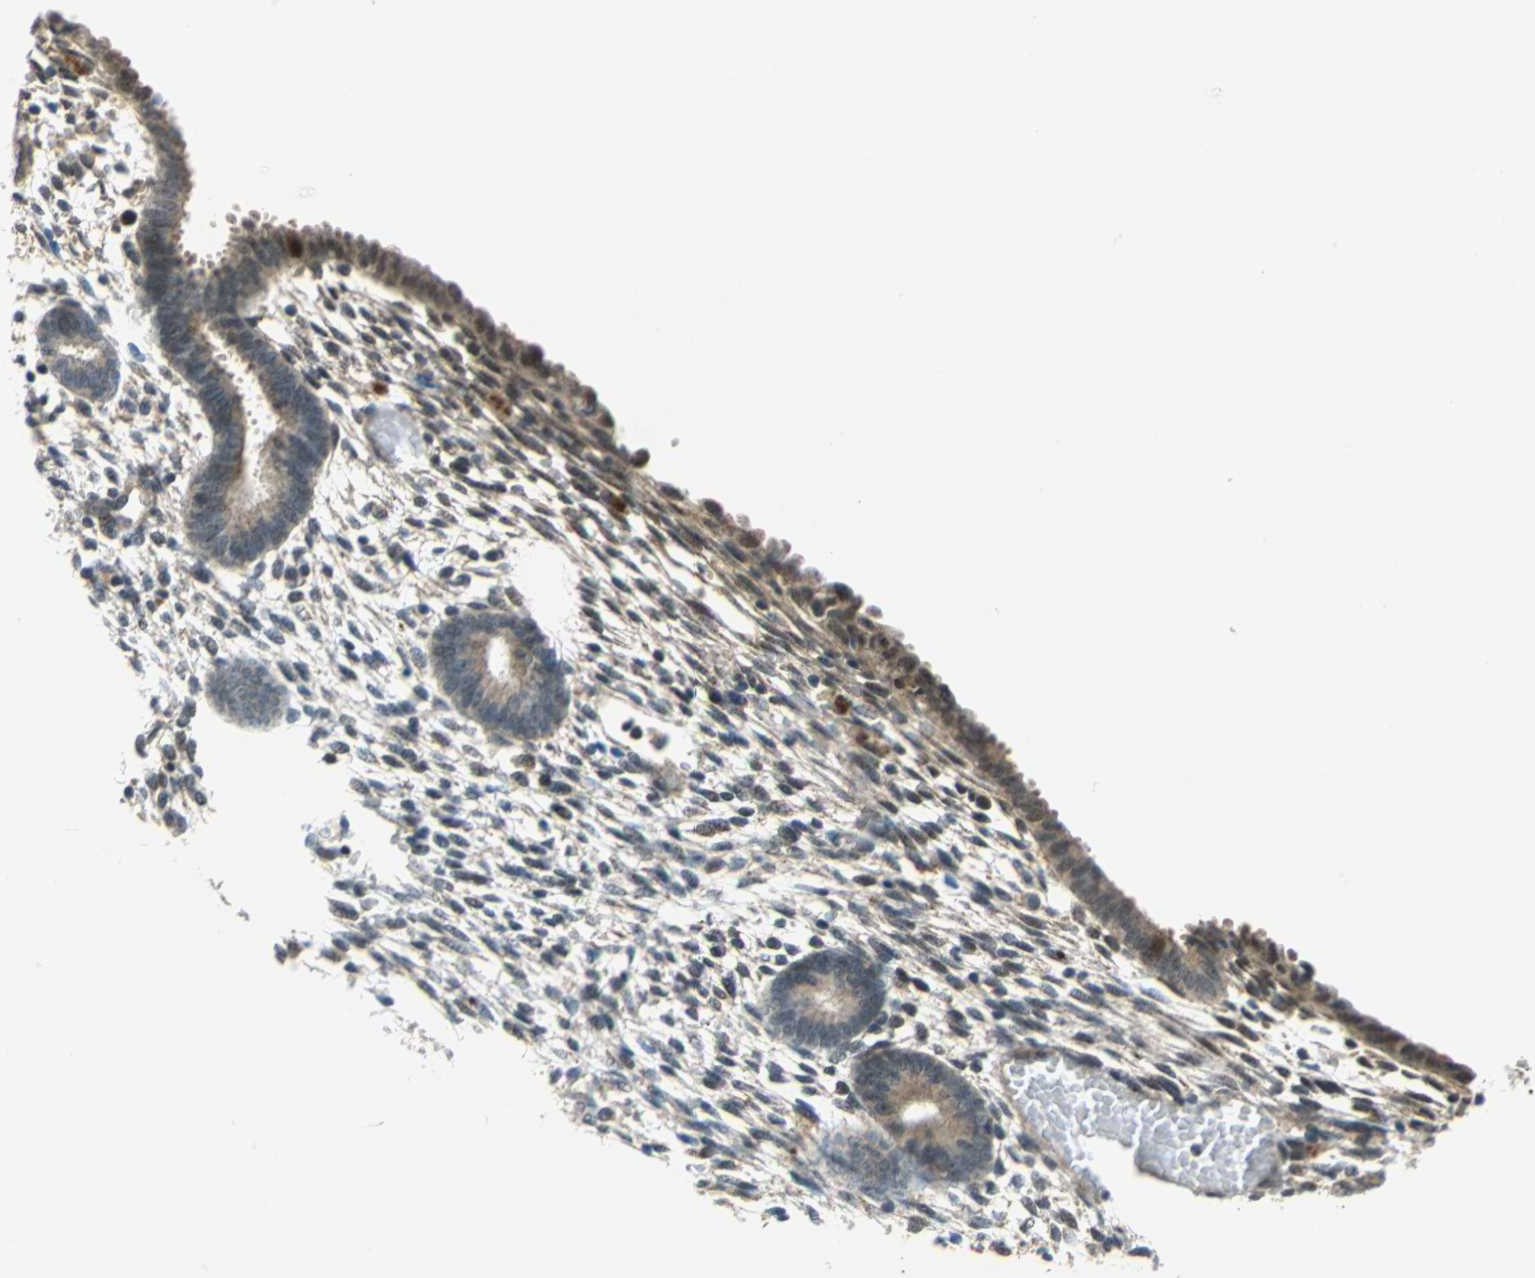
{"staining": {"intensity": "weak", "quantity": ">75%", "location": "nuclear"}, "tissue": "endometrium", "cell_type": "Cells in endometrial stroma", "image_type": "normal", "snomed": [{"axis": "morphology", "description": "Normal tissue, NOS"}, {"axis": "topography", "description": "Endometrium"}], "caption": "Endometrium was stained to show a protein in brown. There is low levels of weak nuclear positivity in about >75% of cells in endometrial stroma. Immunohistochemistry stains the protein in brown and the nuclei are stained blue.", "gene": "PIN1", "patient": {"sex": "female", "age": 57}}